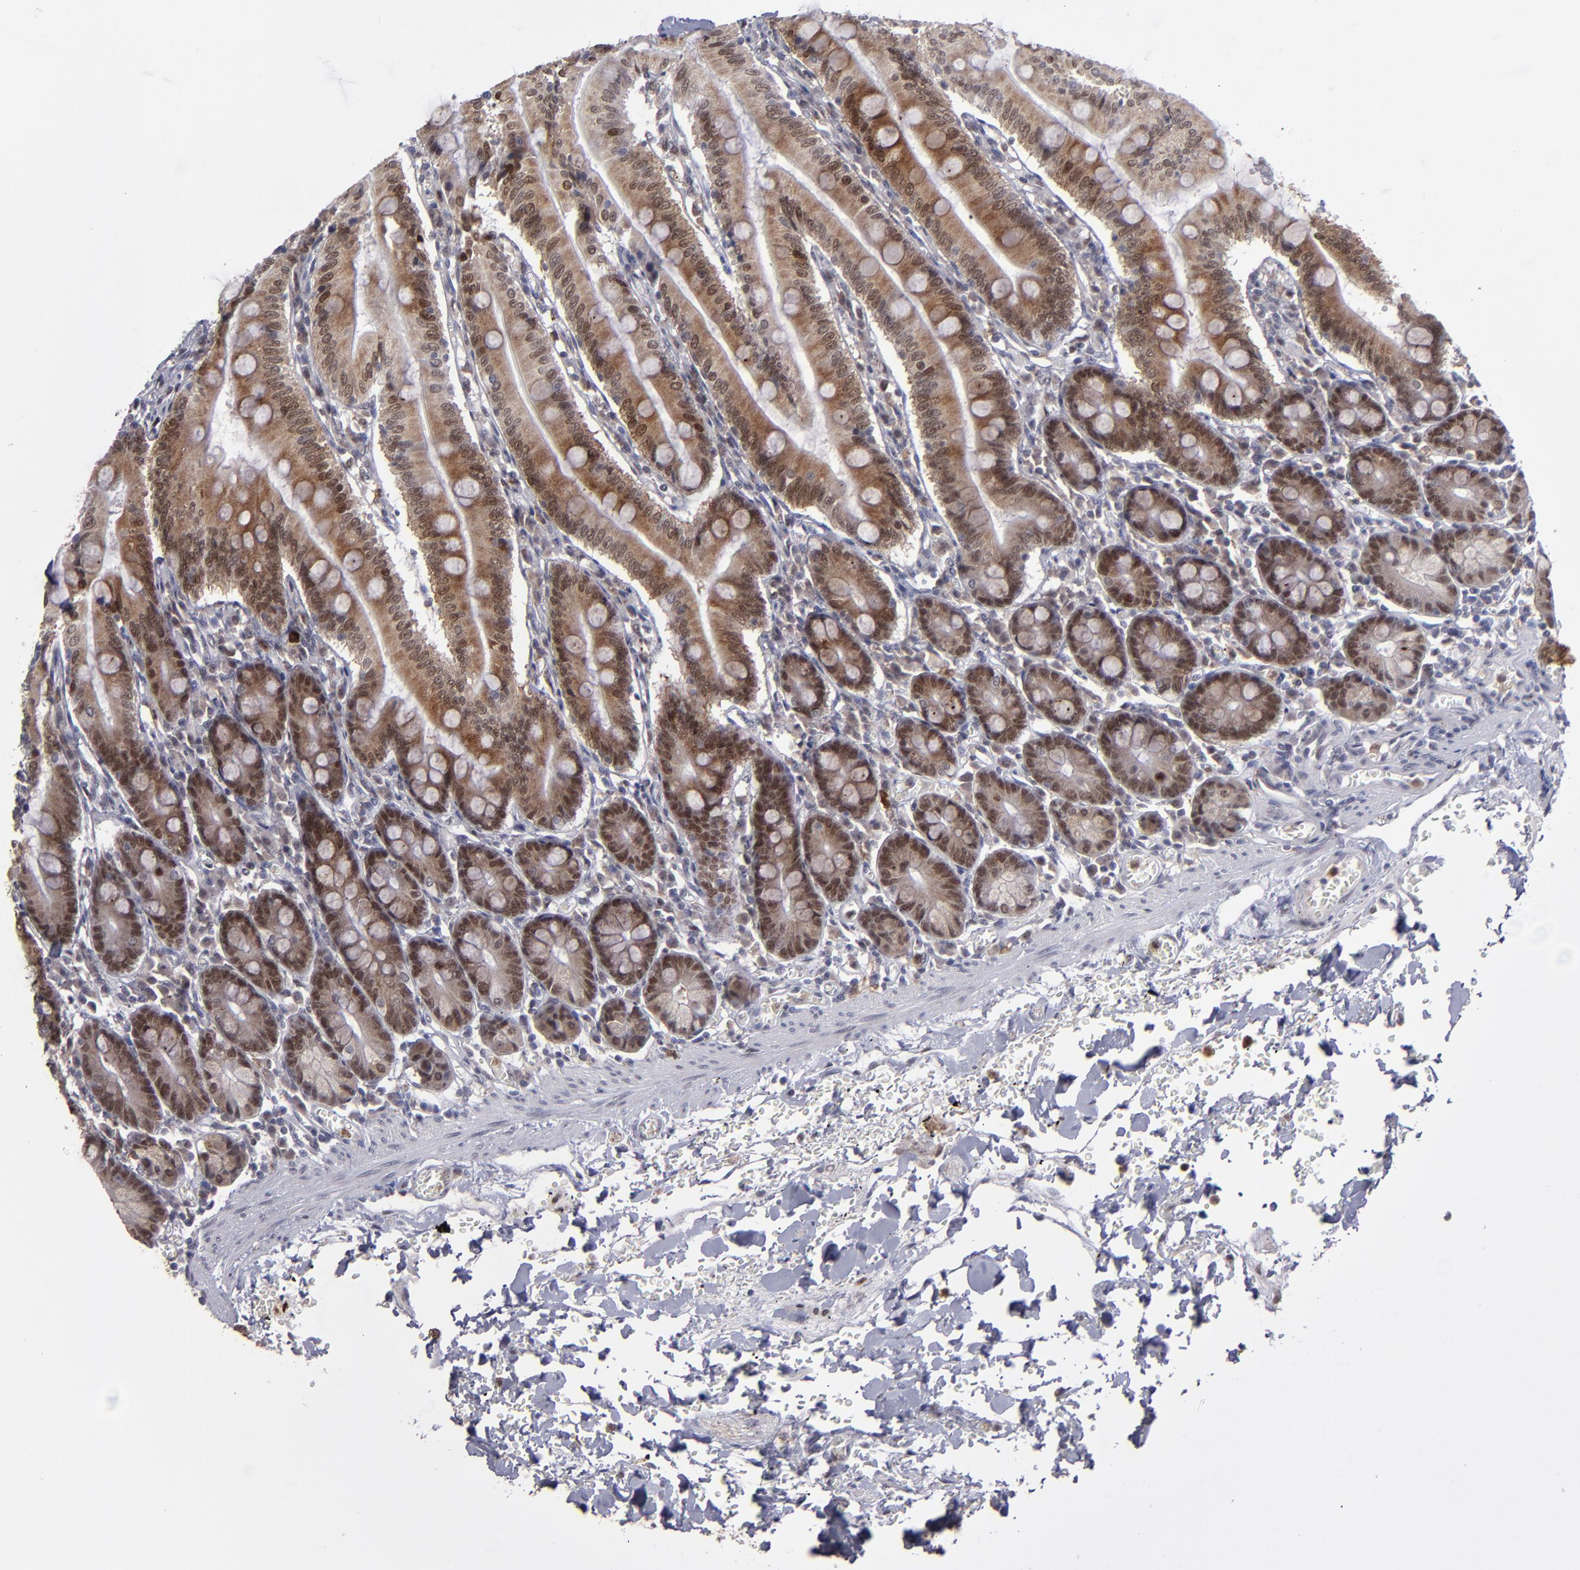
{"staining": {"intensity": "strong", "quantity": ">75%", "location": "cytoplasmic/membranous,nuclear"}, "tissue": "small intestine", "cell_type": "Glandular cells", "image_type": "normal", "snomed": [{"axis": "morphology", "description": "Normal tissue, NOS"}, {"axis": "topography", "description": "Small intestine"}], "caption": "Protein staining exhibits strong cytoplasmic/membranous,nuclear positivity in about >75% of glandular cells in normal small intestine.", "gene": "RREB1", "patient": {"sex": "male", "age": 71}}